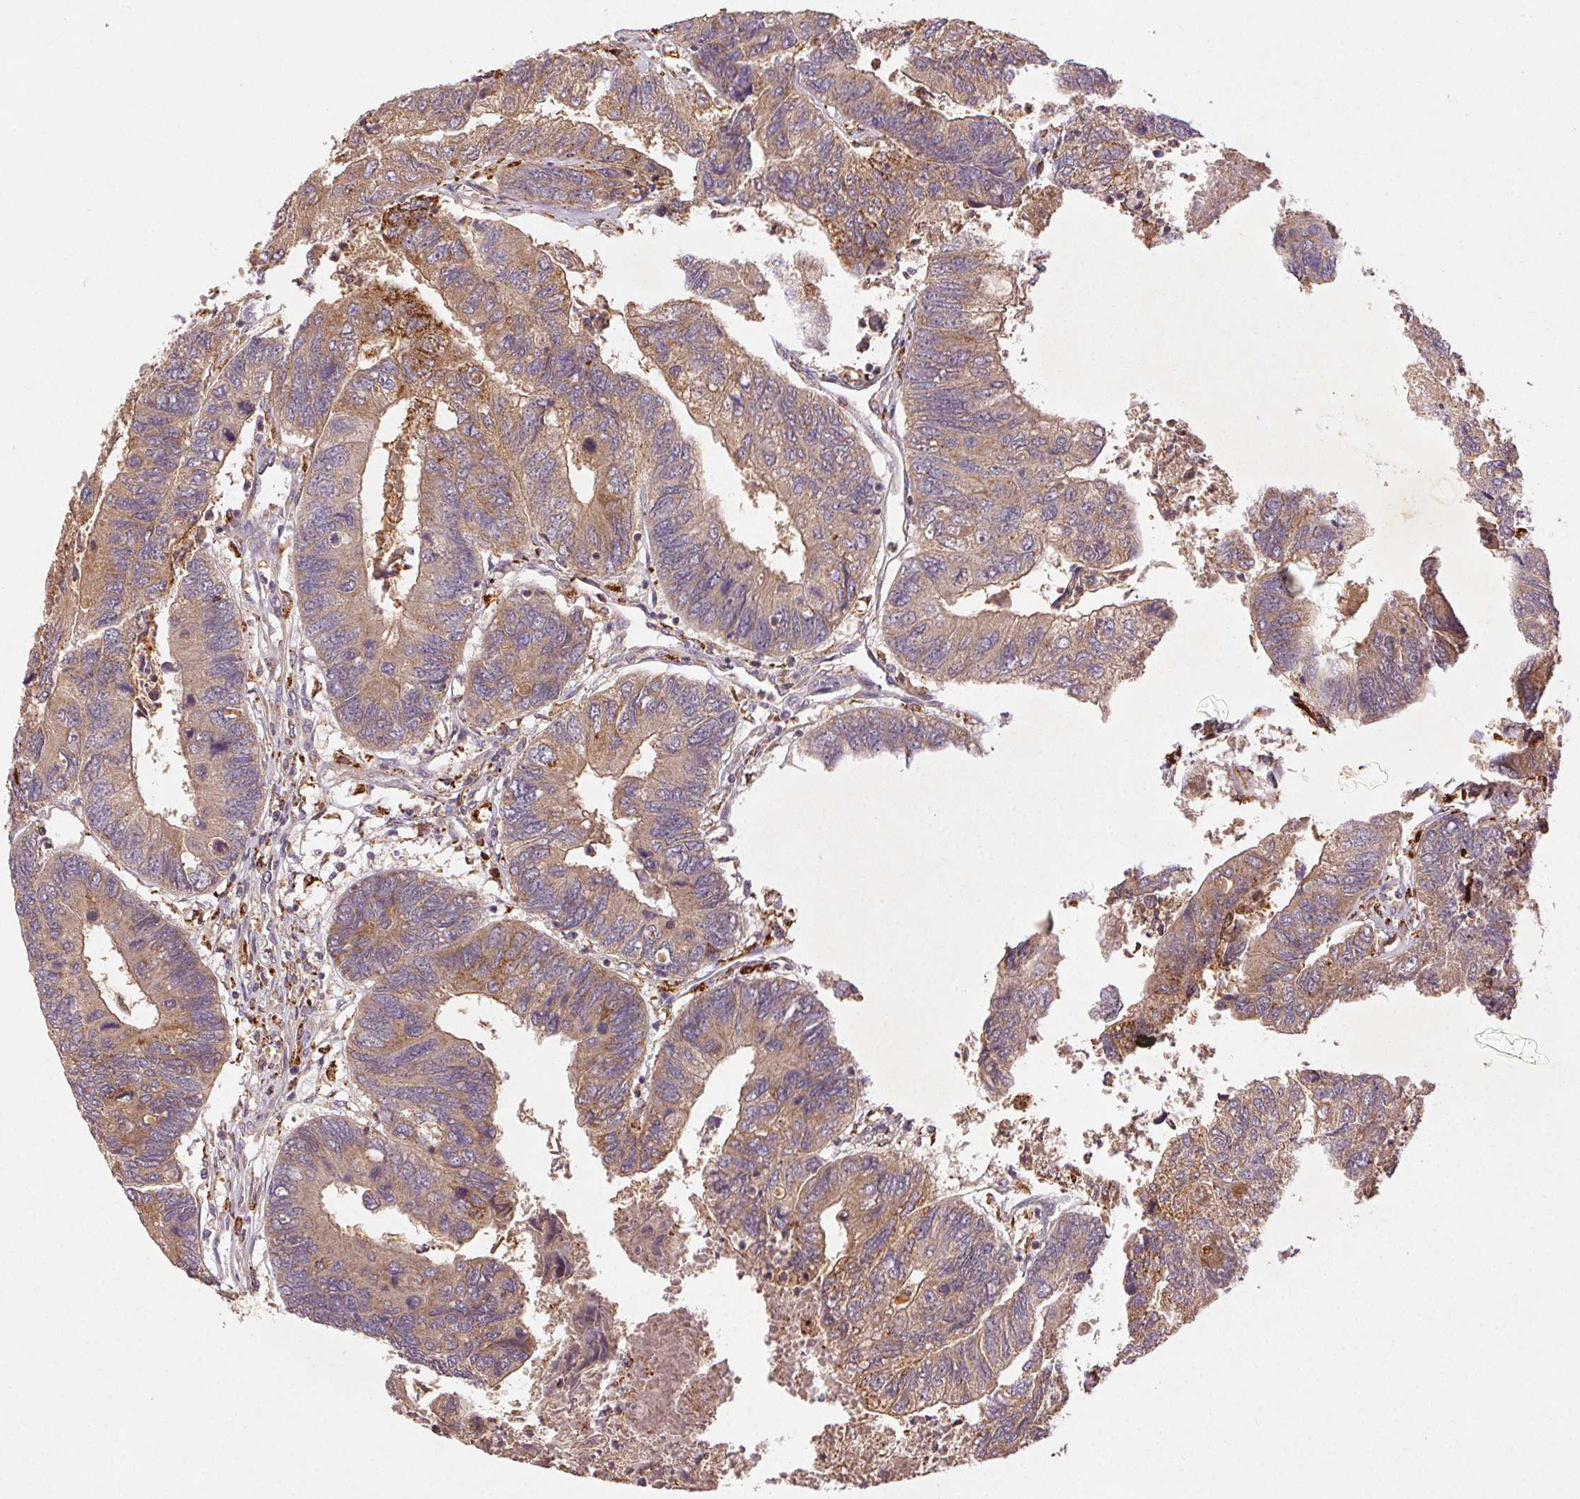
{"staining": {"intensity": "weak", "quantity": ">75%", "location": "cytoplasmic/membranous"}, "tissue": "colorectal cancer", "cell_type": "Tumor cells", "image_type": "cancer", "snomed": [{"axis": "morphology", "description": "Adenocarcinoma, NOS"}, {"axis": "topography", "description": "Colon"}], "caption": "DAB immunohistochemical staining of colorectal cancer (adenocarcinoma) reveals weak cytoplasmic/membranous protein positivity in approximately >75% of tumor cells.", "gene": "FNBP1L", "patient": {"sex": "female", "age": 67}}